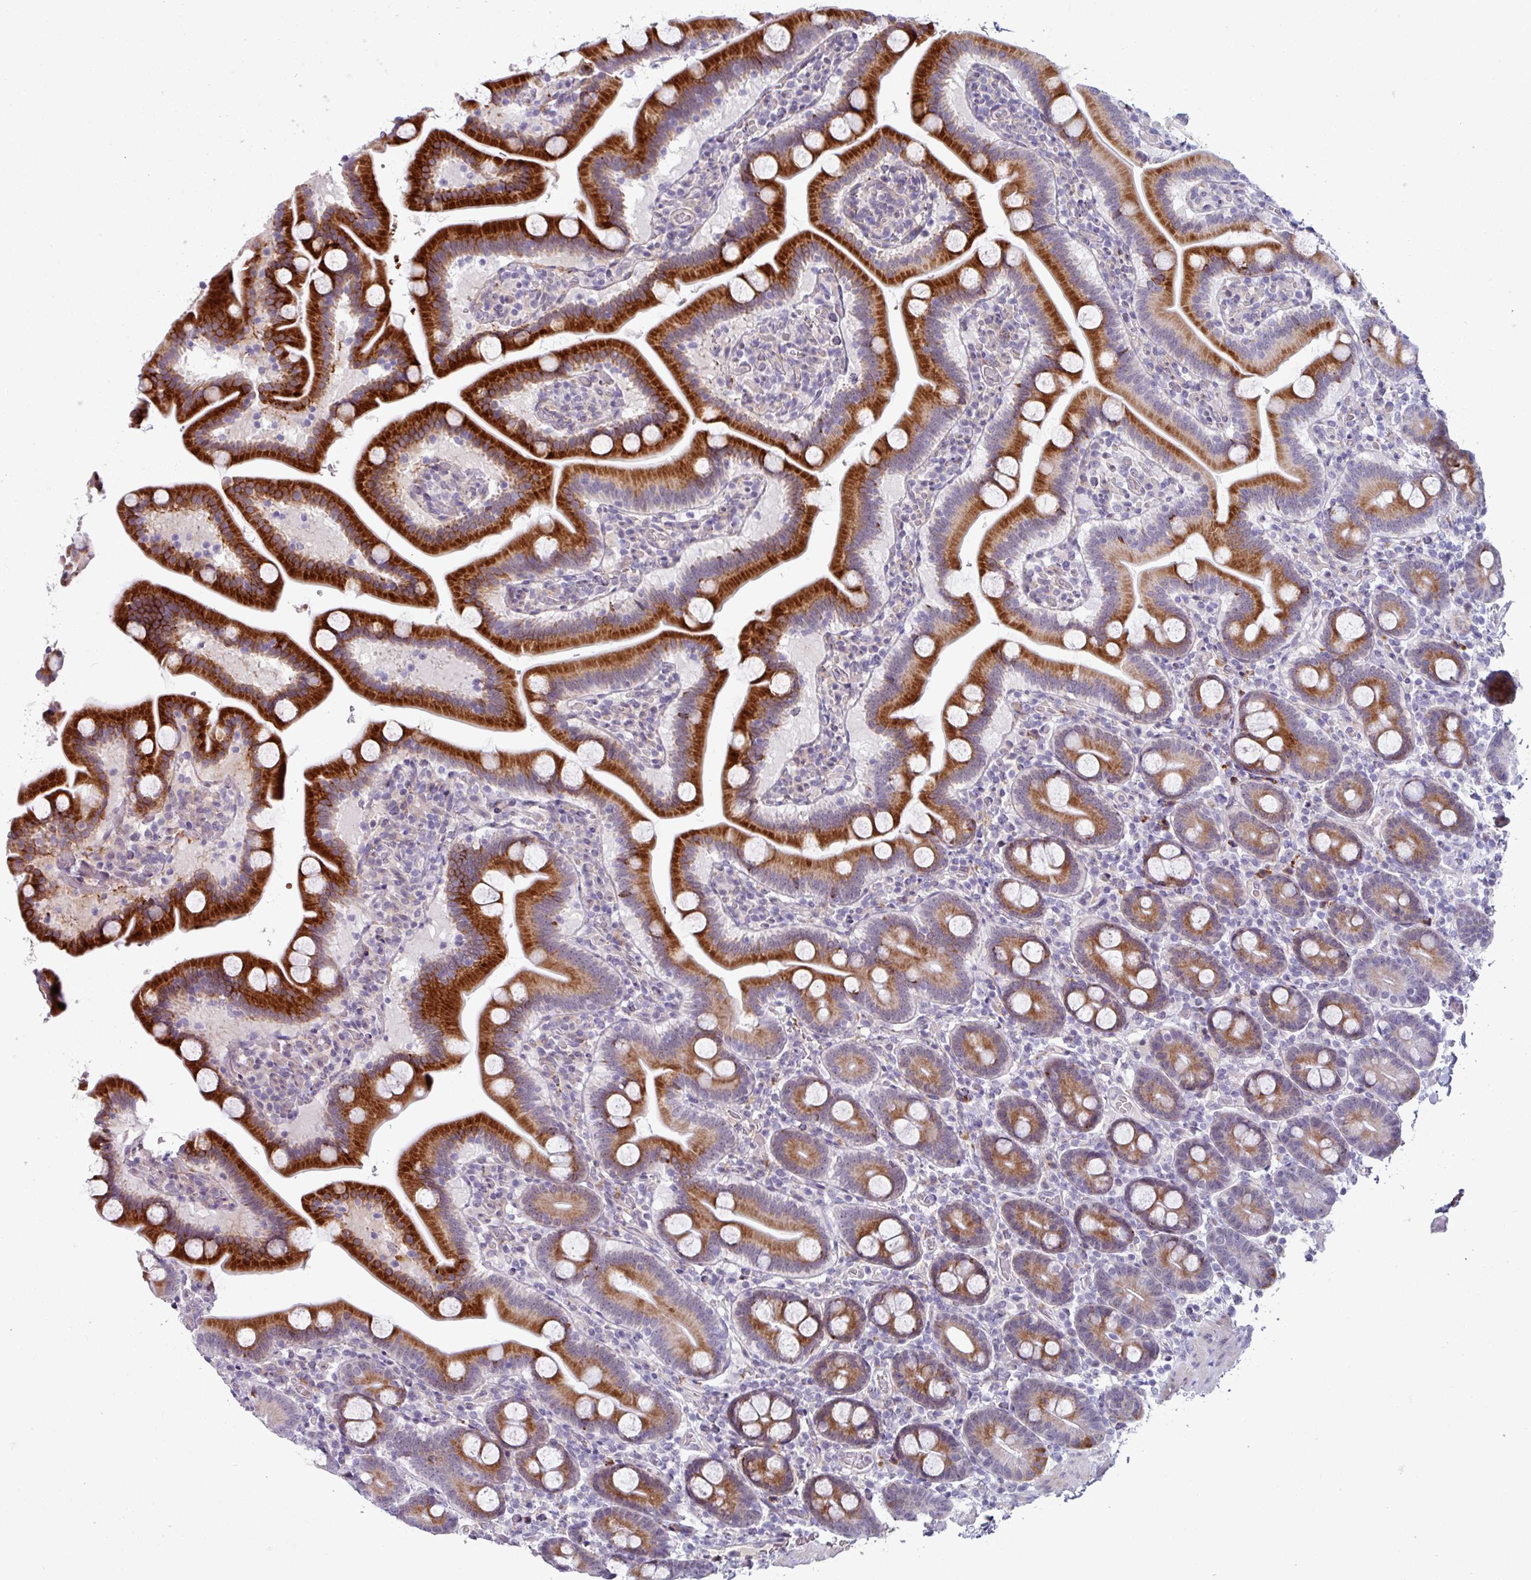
{"staining": {"intensity": "strong", "quantity": ">75%", "location": "cytoplasmic/membranous"}, "tissue": "duodenum", "cell_type": "Glandular cells", "image_type": "normal", "snomed": [{"axis": "morphology", "description": "Normal tissue, NOS"}, {"axis": "topography", "description": "Duodenum"}], "caption": "Protein expression analysis of benign duodenum reveals strong cytoplasmic/membranous positivity in about >75% of glandular cells.", "gene": "BMS1", "patient": {"sex": "male", "age": 55}}